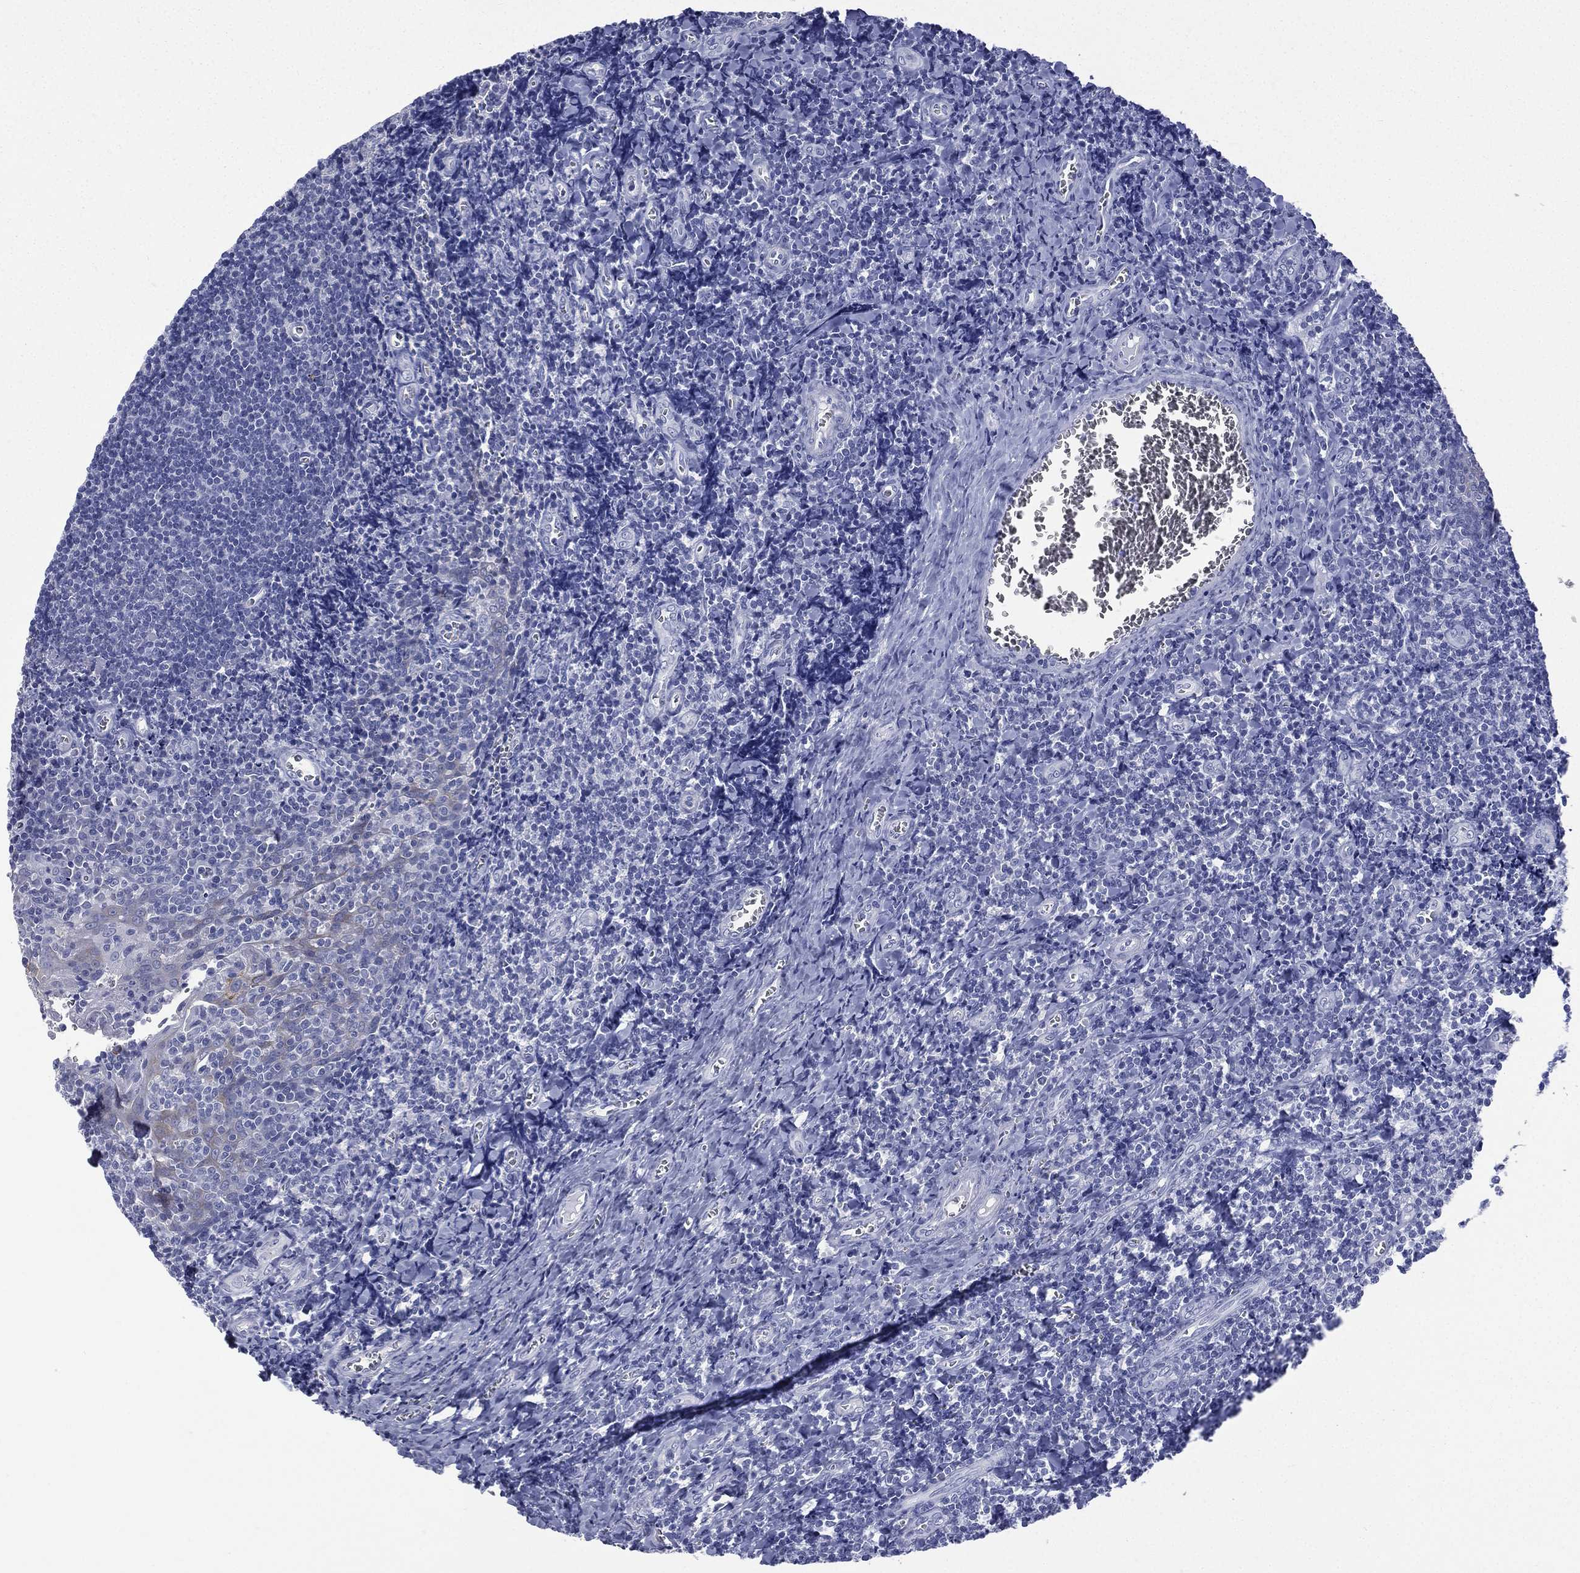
{"staining": {"intensity": "negative", "quantity": "none", "location": "none"}, "tissue": "tonsil", "cell_type": "Germinal center cells", "image_type": "normal", "snomed": [{"axis": "morphology", "description": "Normal tissue, NOS"}, {"axis": "morphology", "description": "Inflammation, NOS"}, {"axis": "topography", "description": "Tonsil"}], "caption": "The histopathology image displays no staining of germinal center cells in benign tonsil.", "gene": "CES2", "patient": {"sex": "female", "age": 31}}